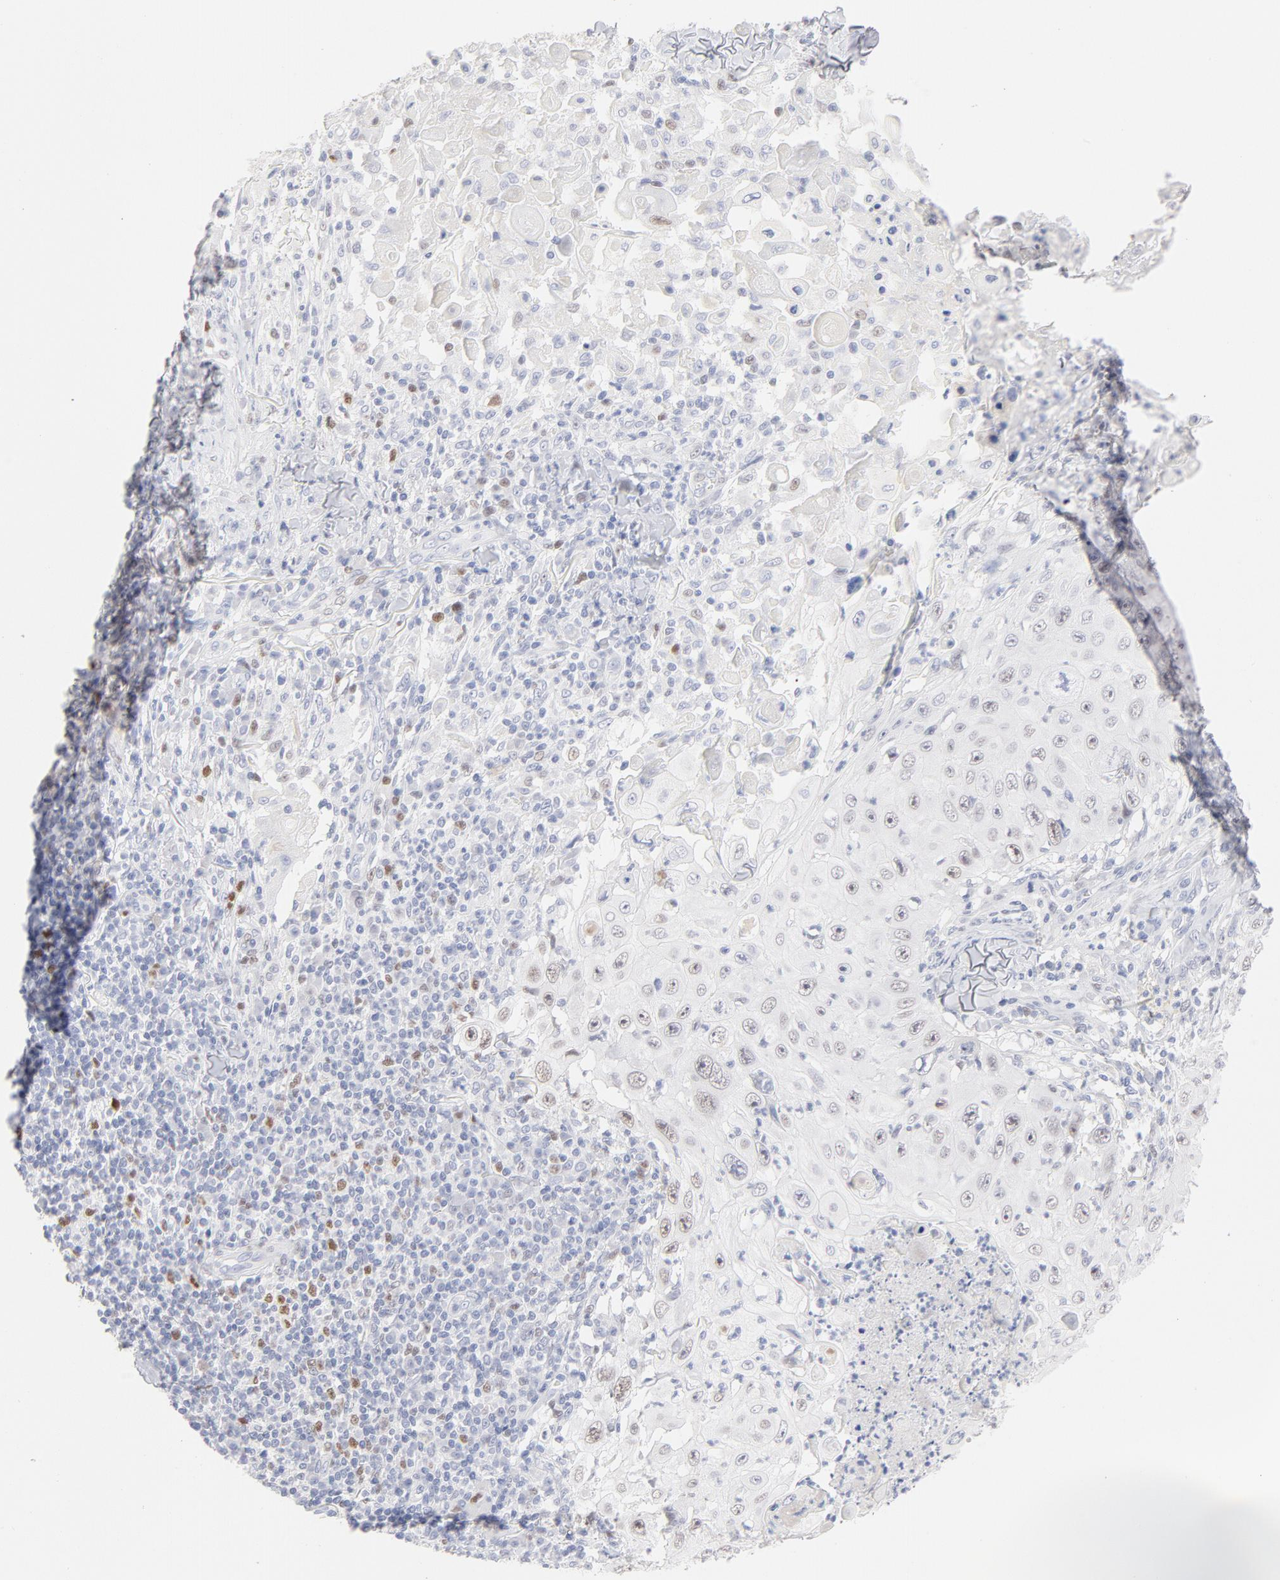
{"staining": {"intensity": "weak", "quantity": "25%-75%", "location": "nuclear"}, "tissue": "skin cancer", "cell_type": "Tumor cells", "image_type": "cancer", "snomed": [{"axis": "morphology", "description": "Squamous cell carcinoma, NOS"}, {"axis": "topography", "description": "Skin"}], "caption": "A micrograph of squamous cell carcinoma (skin) stained for a protein exhibits weak nuclear brown staining in tumor cells.", "gene": "MCM7", "patient": {"sex": "male", "age": 86}}